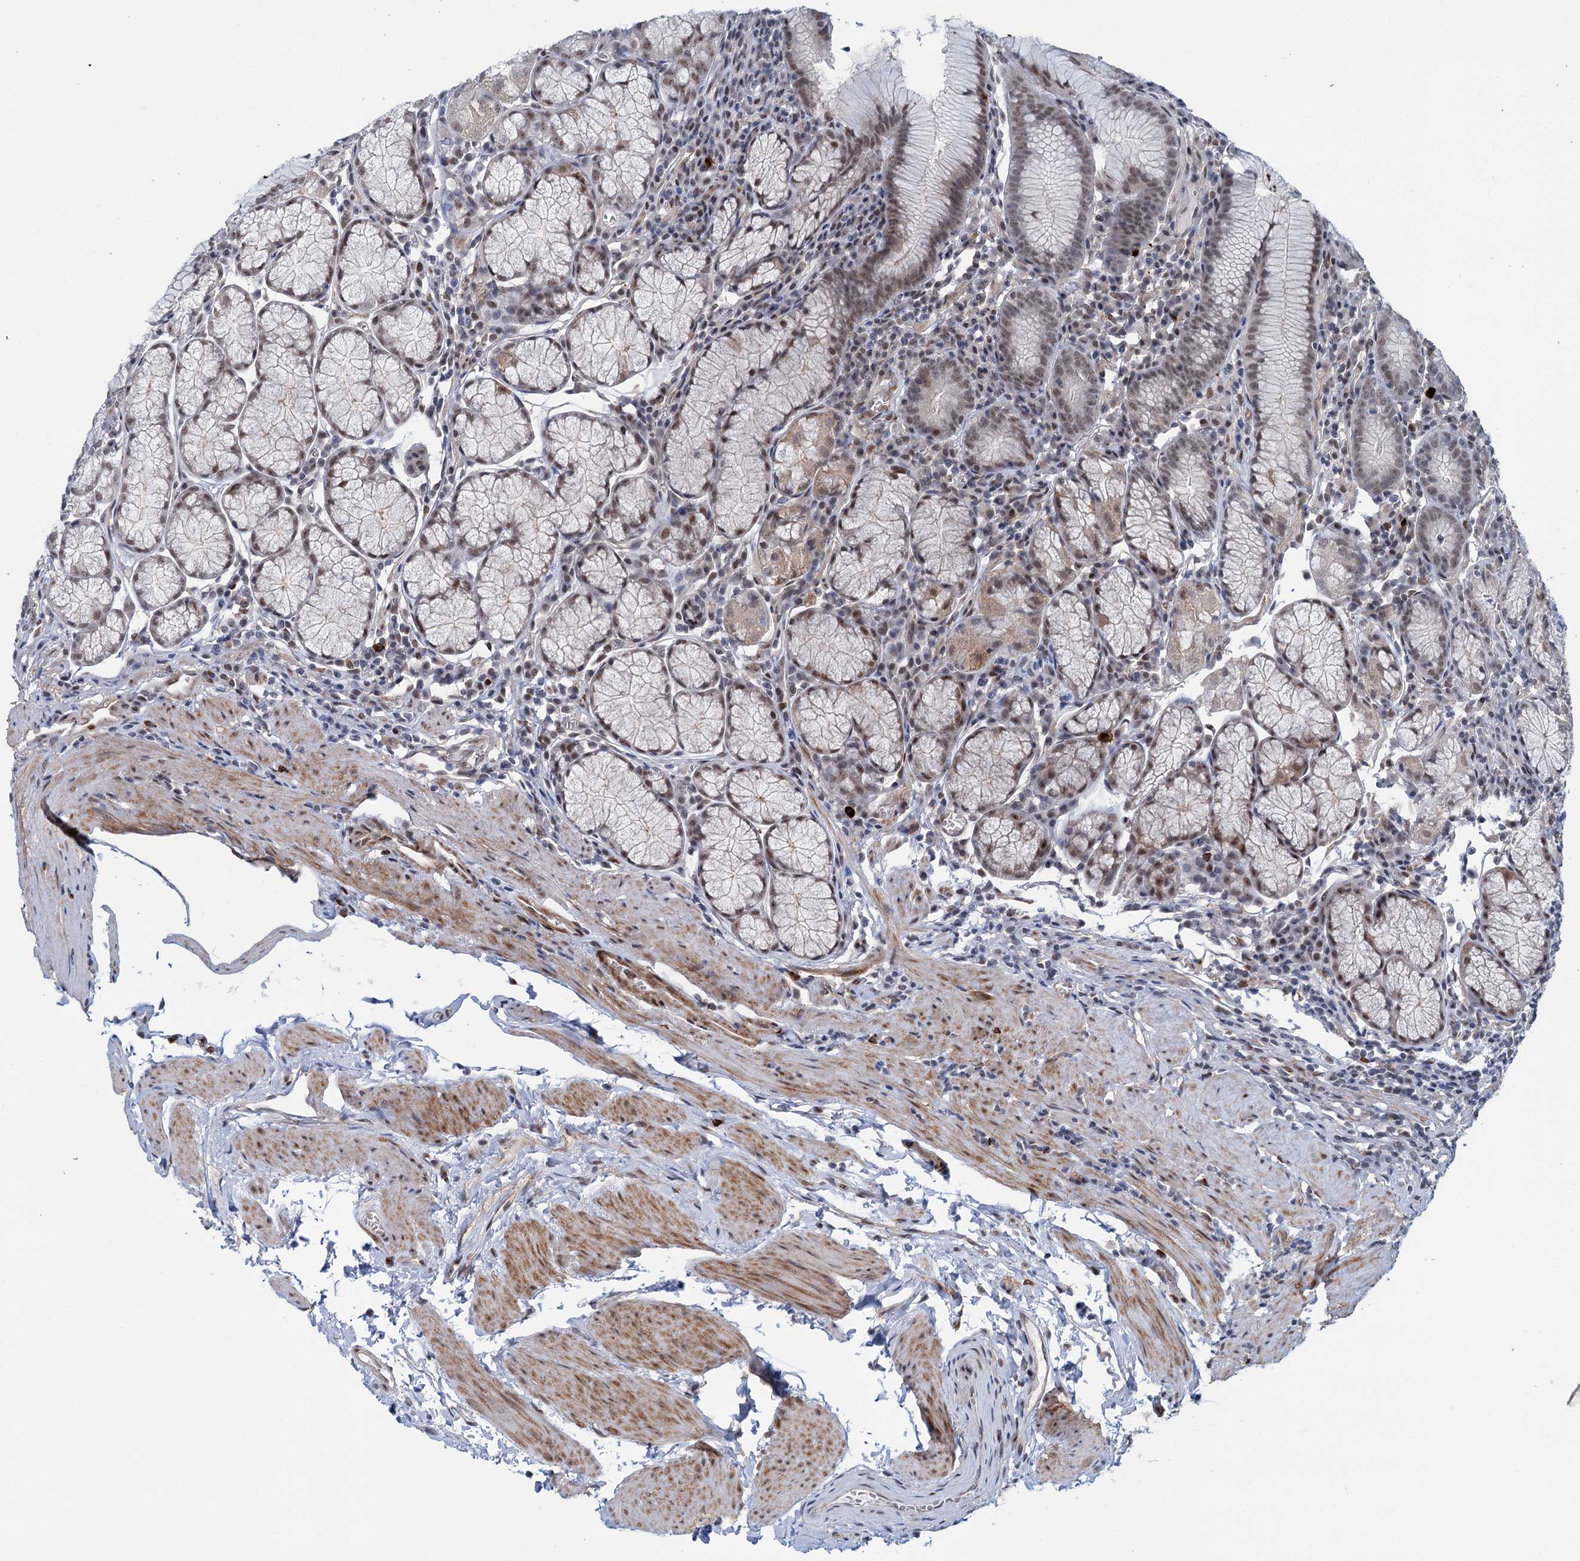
{"staining": {"intensity": "moderate", "quantity": "25%-75%", "location": "cytoplasmic/membranous,nuclear"}, "tissue": "stomach", "cell_type": "Glandular cells", "image_type": "normal", "snomed": [{"axis": "morphology", "description": "Normal tissue, NOS"}, {"axis": "topography", "description": "Stomach"}], "caption": "High-power microscopy captured an immunohistochemistry photomicrograph of benign stomach, revealing moderate cytoplasmic/membranous,nuclear positivity in about 25%-75% of glandular cells. (brown staining indicates protein expression, while blue staining denotes nuclei).", "gene": "FAM53A", "patient": {"sex": "male", "age": 55}}